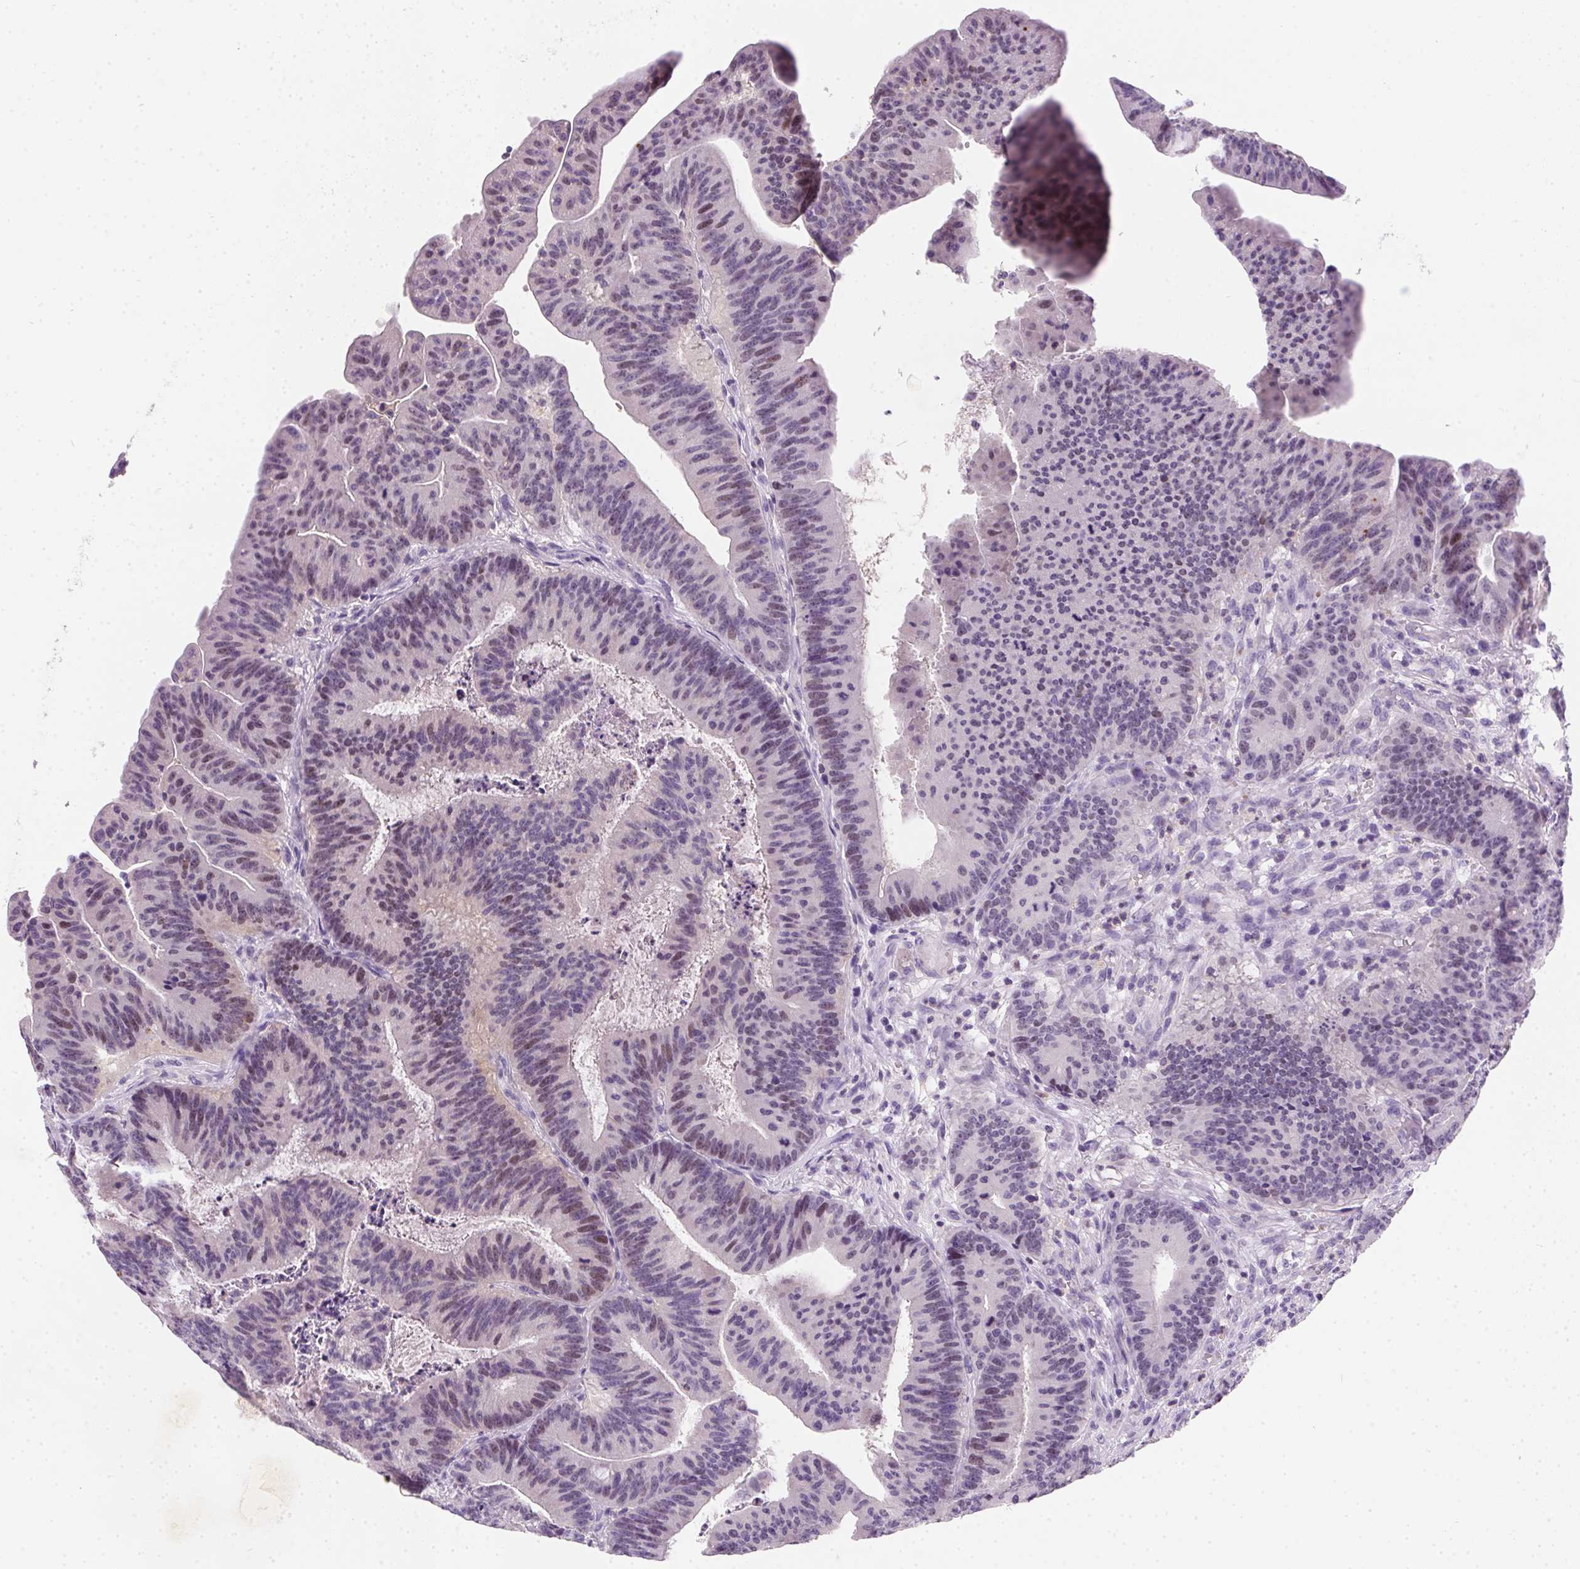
{"staining": {"intensity": "weak", "quantity": "<25%", "location": "nuclear"}, "tissue": "colorectal cancer", "cell_type": "Tumor cells", "image_type": "cancer", "snomed": [{"axis": "morphology", "description": "Adenocarcinoma, NOS"}, {"axis": "topography", "description": "Colon"}], "caption": "Colorectal adenocarcinoma stained for a protein using IHC exhibits no staining tumor cells.", "gene": "SSTR4", "patient": {"sex": "female", "age": 78}}